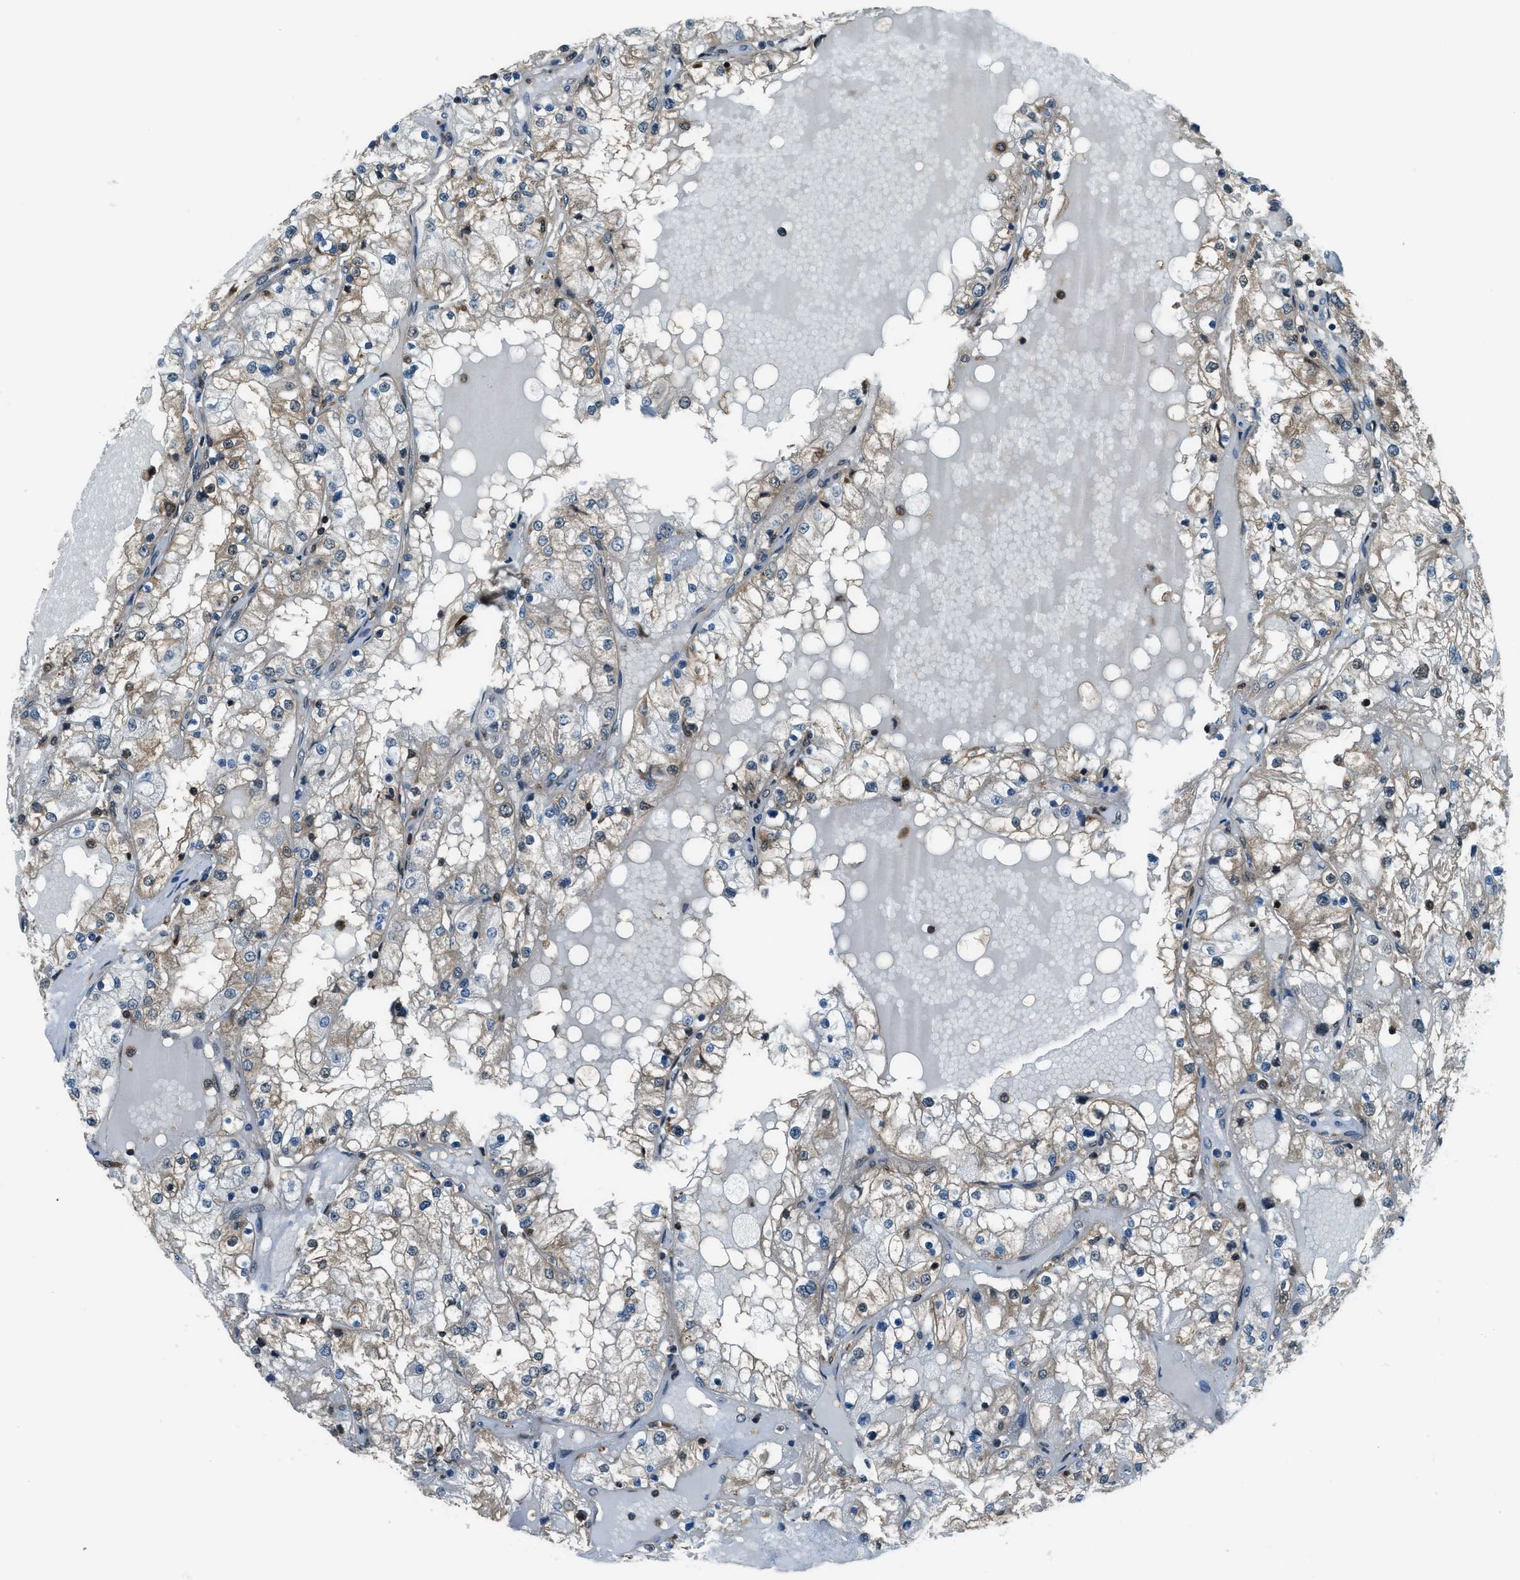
{"staining": {"intensity": "weak", "quantity": "25%-75%", "location": "cytoplasmic/membranous"}, "tissue": "renal cancer", "cell_type": "Tumor cells", "image_type": "cancer", "snomed": [{"axis": "morphology", "description": "Adenocarcinoma, NOS"}, {"axis": "topography", "description": "Kidney"}], "caption": "Protein expression analysis of renal adenocarcinoma reveals weak cytoplasmic/membranous positivity in approximately 25%-75% of tumor cells. (Stains: DAB in brown, nuclei in blue, Microscopy: brightfield microscopy at high magnification).", "gene": "HEBP2", "patient": {"sex": "male", "age": 68}}